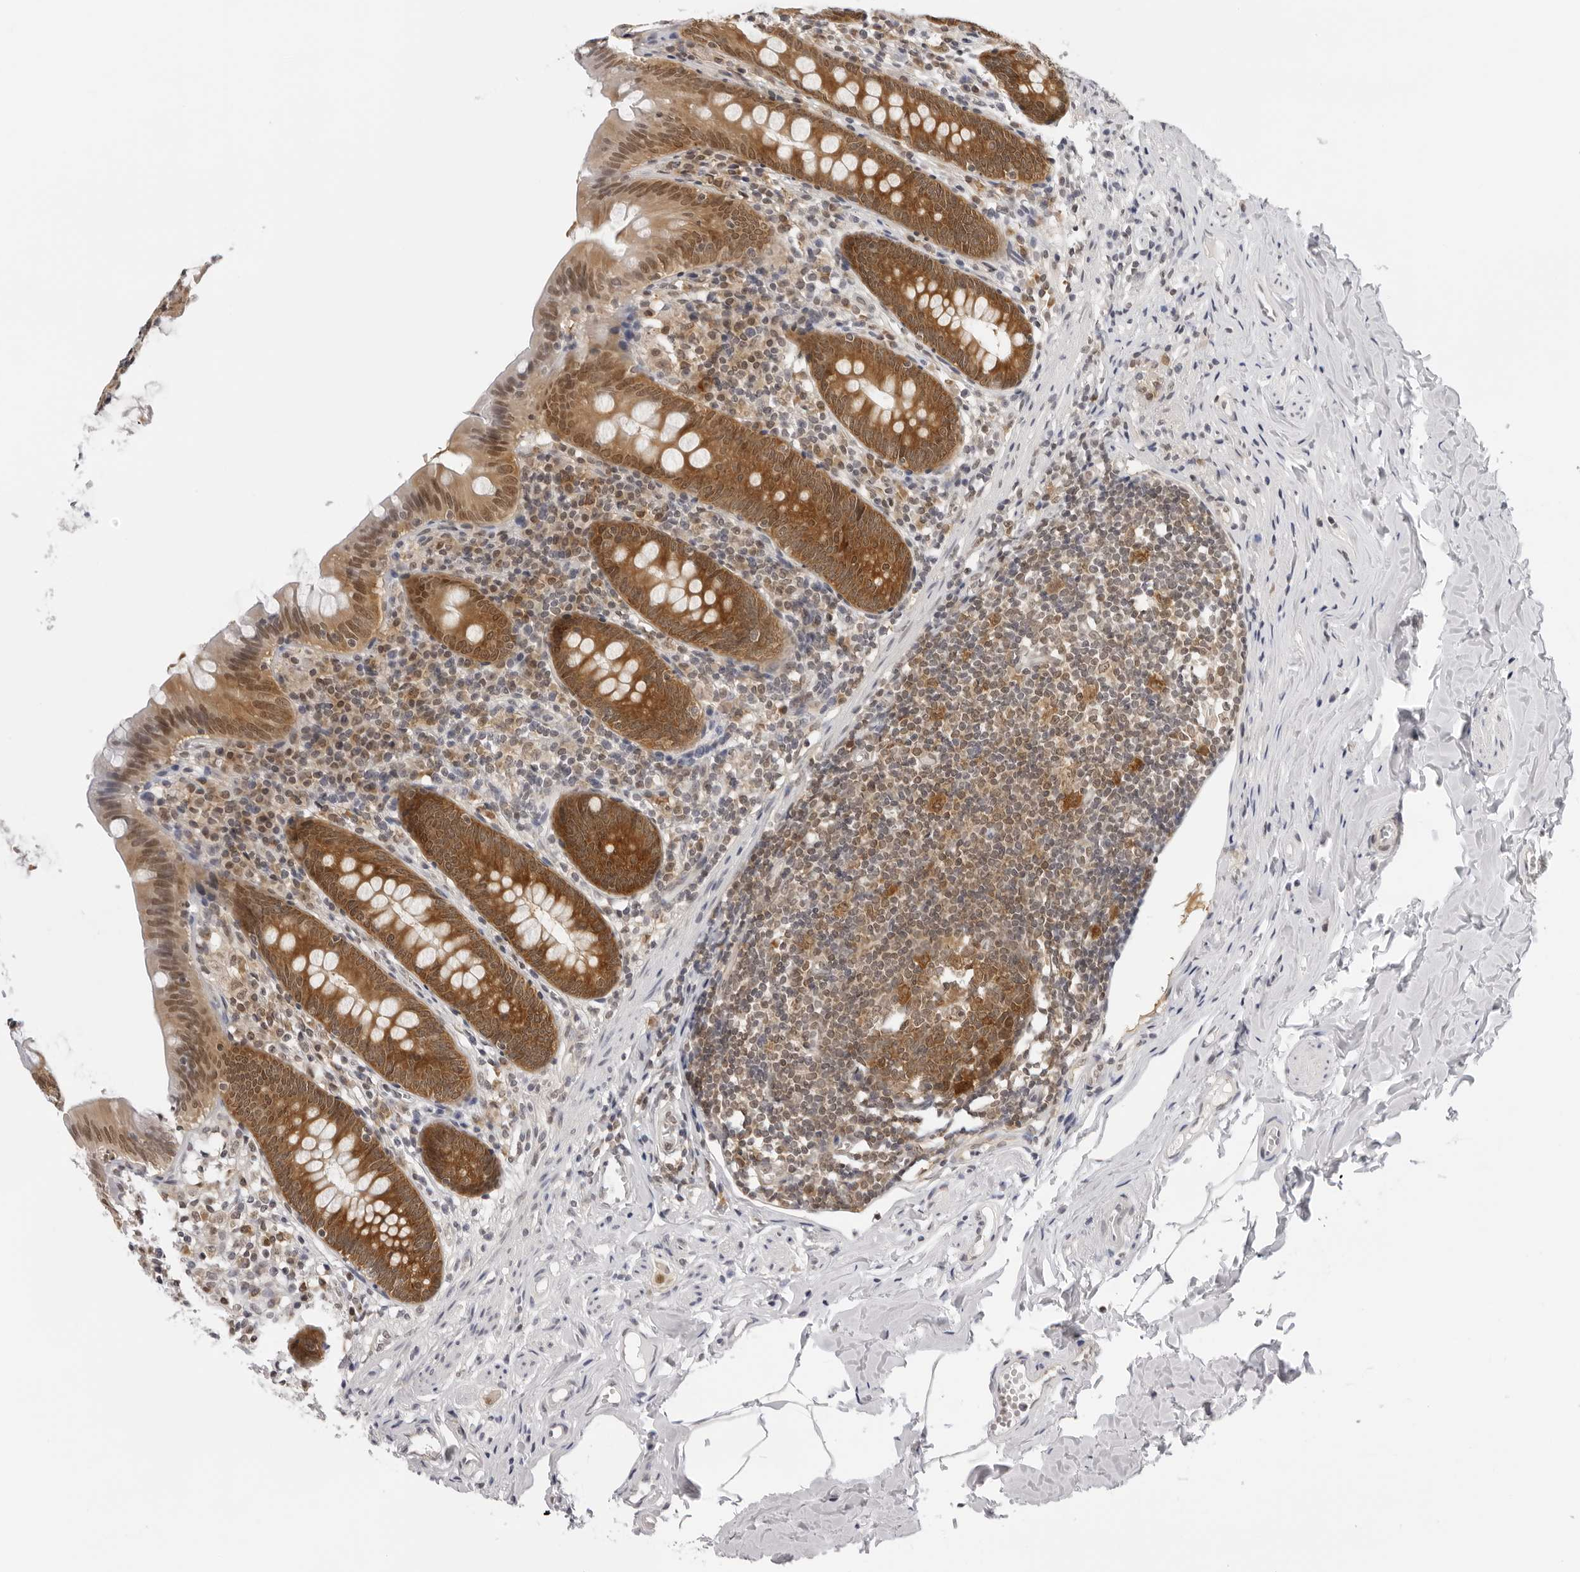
{"staining": {"intensity": "strong", "quantity": ">75%", "location": "cytoplasmic/membranous"}, "tissue": "appendix", "cell_type": "Glandular cells", "image_type": "normal", "snomed": [{"axis": "morphology", "description": "Normal tissue, NOS"}, {"axis": "topography", "description": "Appendix"}], "caption": "Immunohistochemical staining of normal appendix displays strong cytoplasmic/membranous protein positivity in approximately >75% of glandular cells.", "gene": "WDR77", "patient": {"sex": "male", "age": 52}}